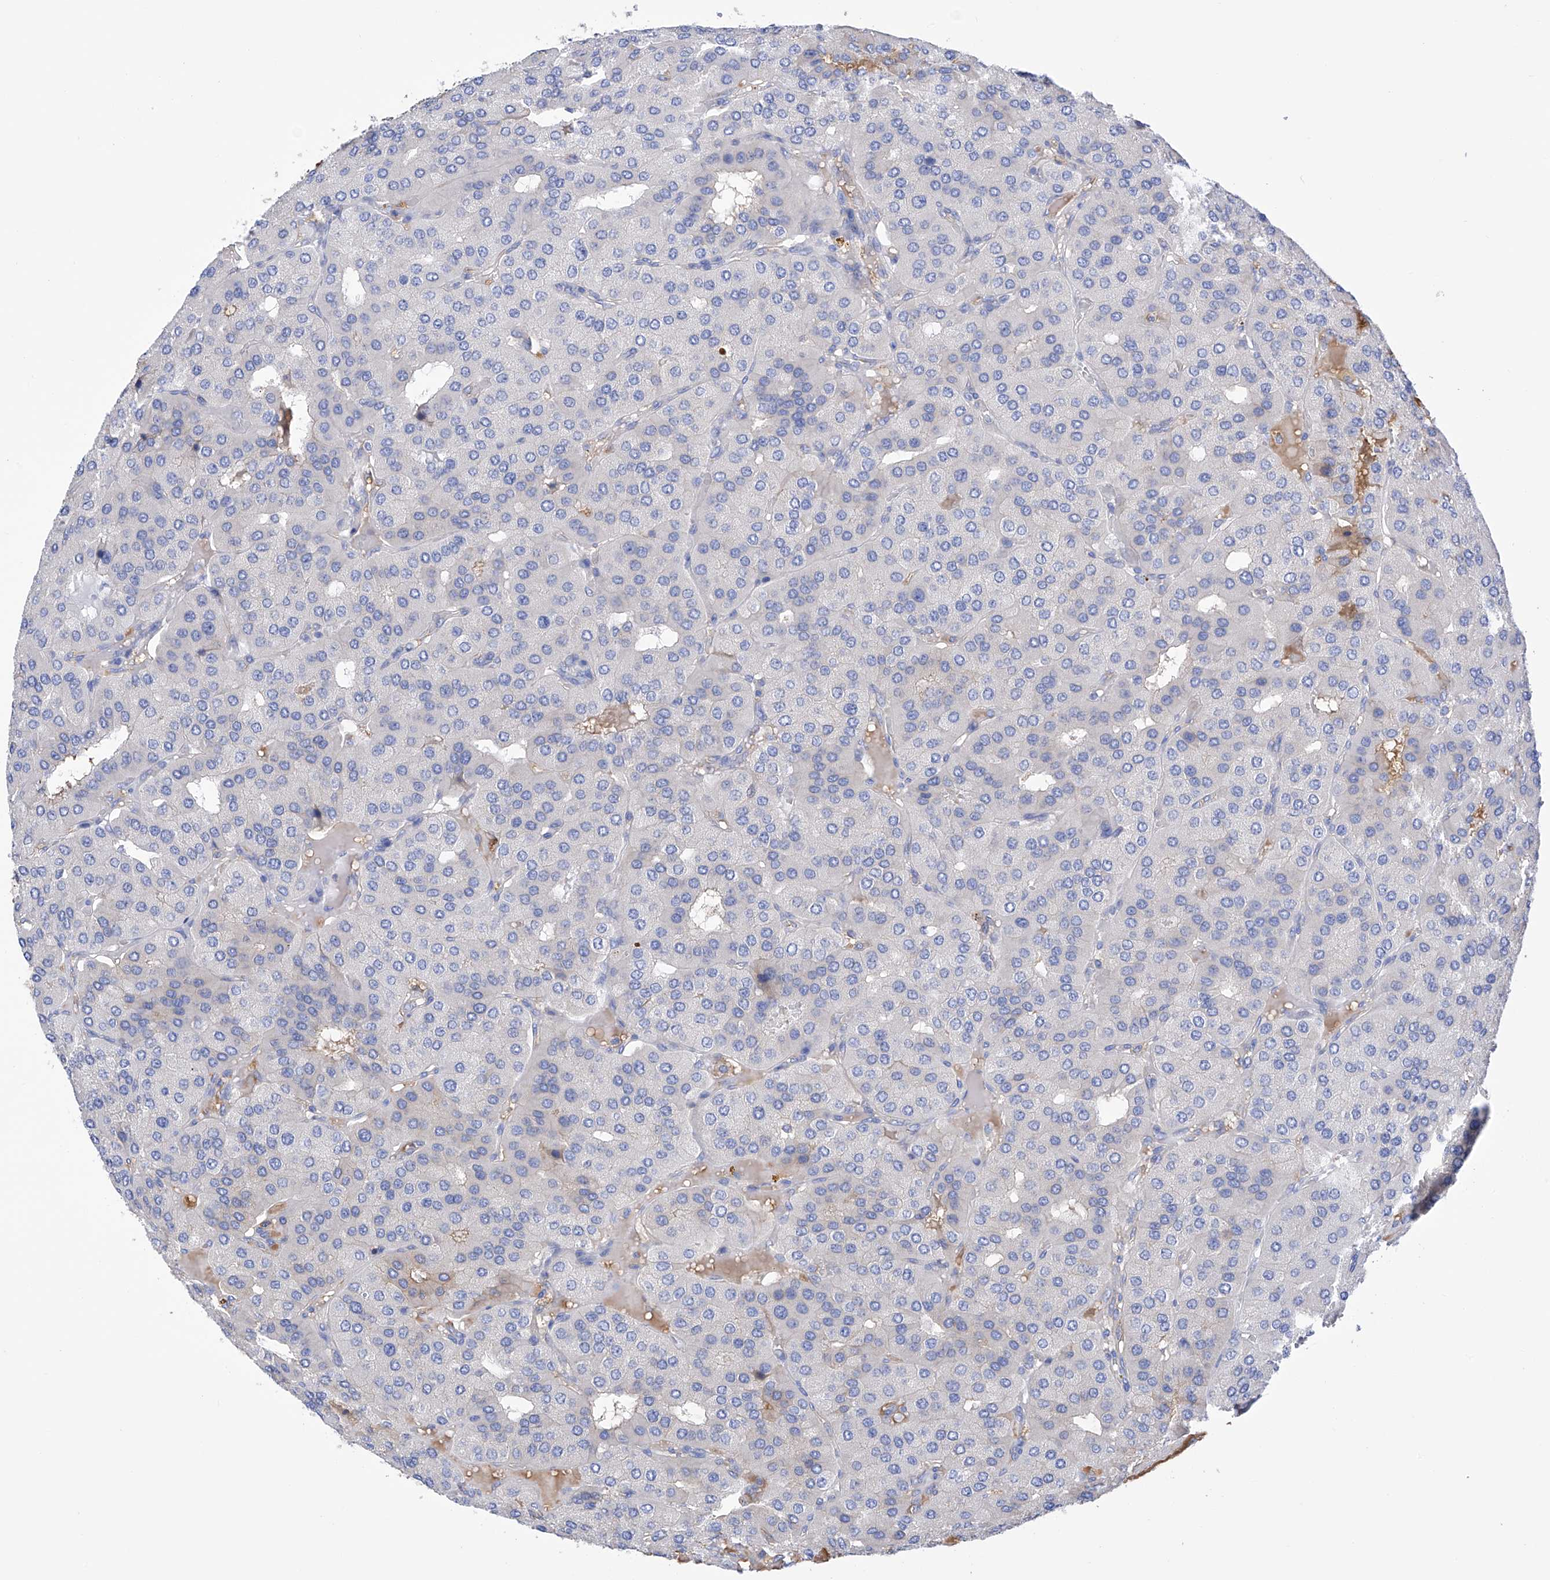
{"staining": {"intensity": "negative", "quantity": "none", "location": "none"}, "tissue": "parathyroid gland", "cell_type": "Glandular cells", "image_type": "normal", "snomed": [{"axis": "morphology", "description": "Normal tissue, NOS"}, {"axis": "morphology", "description": "Adenoma, NOS"}, {"axis": "topography", "description": "Parathyroid gland"}], "caption": "Histopathology image shows no significant protein expression in glandular cells of normal parathyroid gland. Nuclei are stained in blue.", "gene": "PDIA5", "patient": {"sex": "female", "age": 86}}